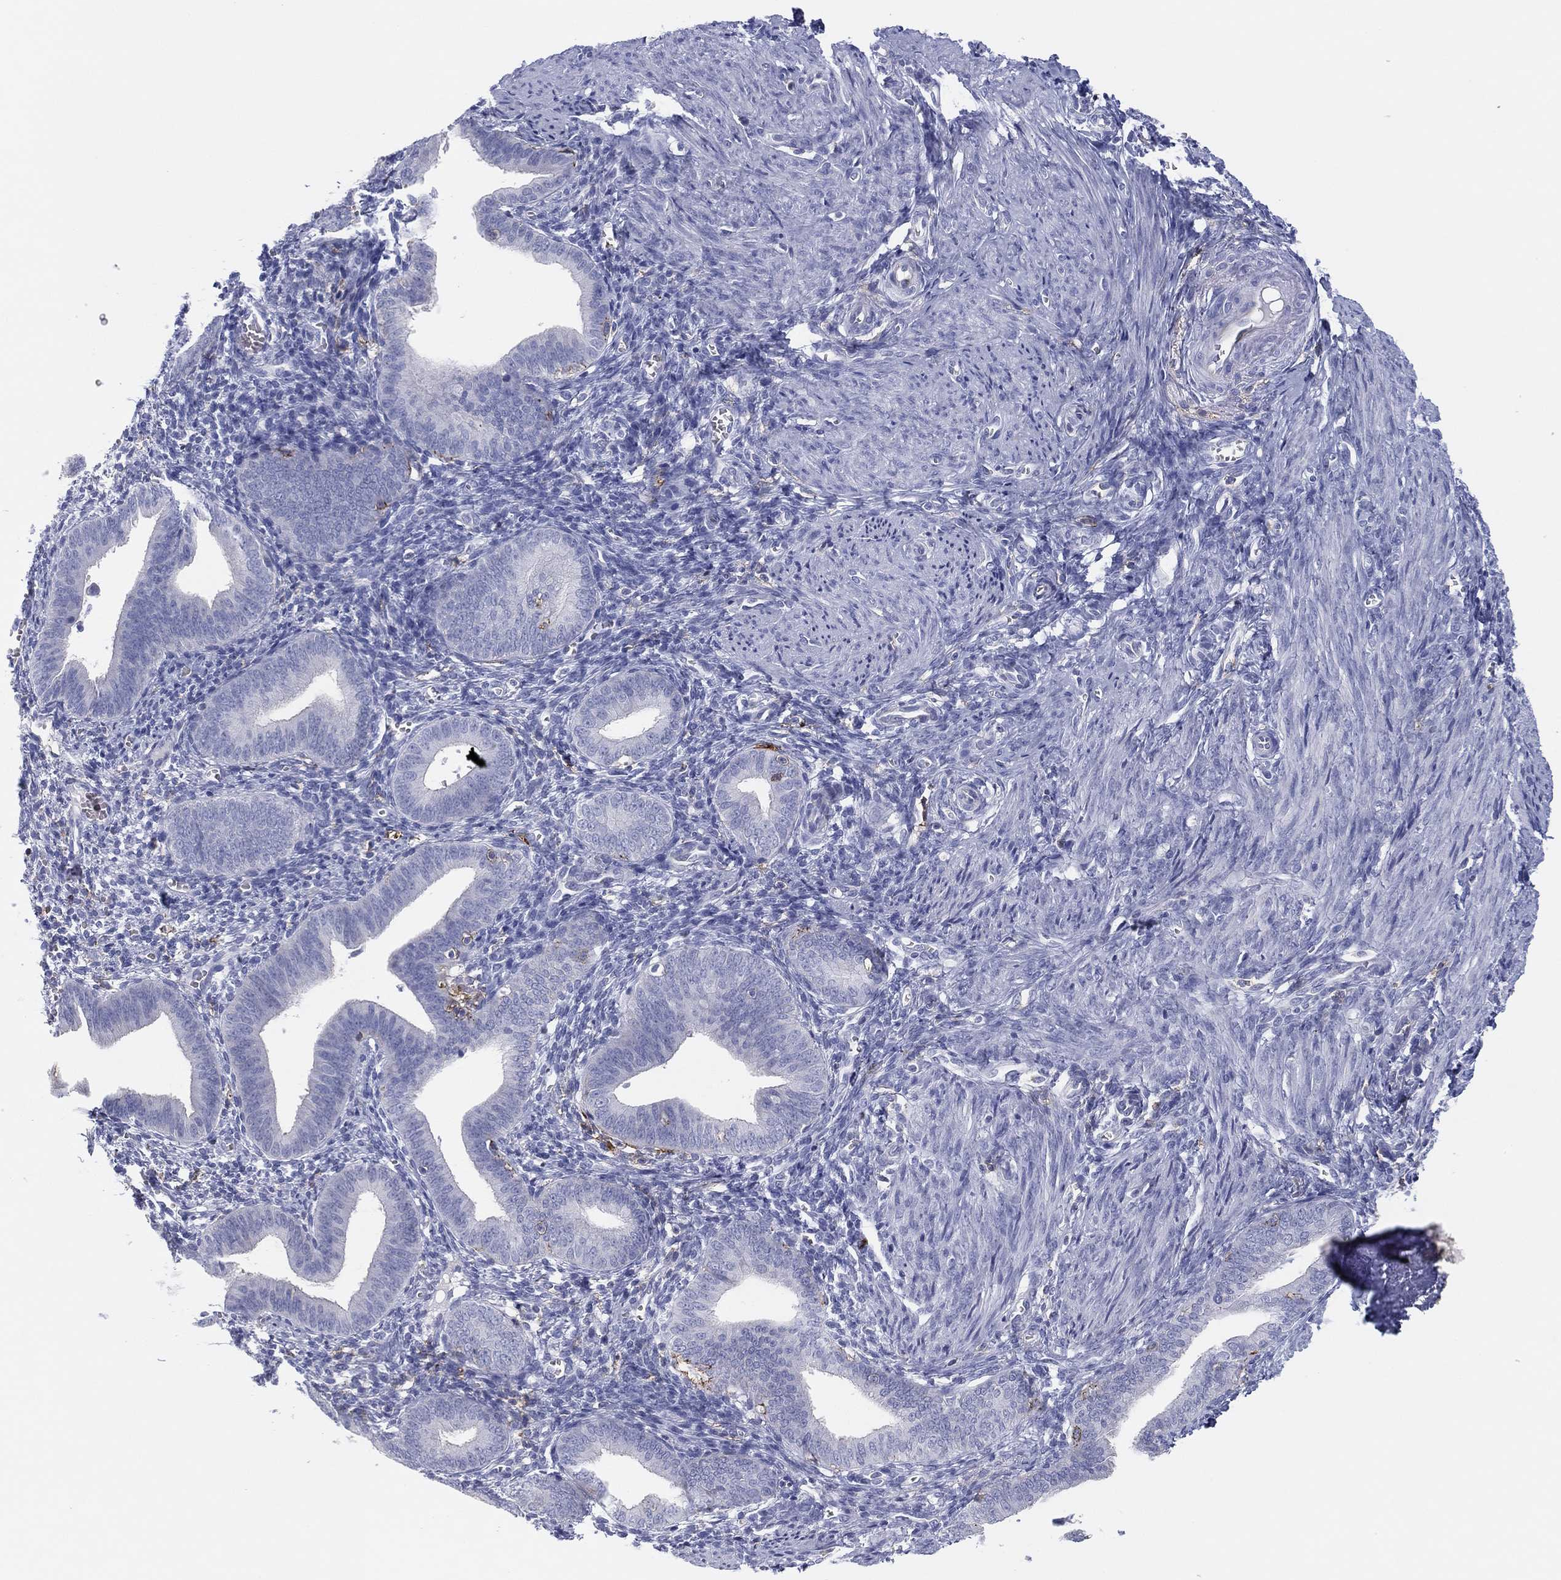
{"staining": {"intensity": "negative", "quantity": "none", "location": "none"}, "tissue": "endometrium", "cell_type": "Cells in endometrial stroma", "image_type": "normal", "snomed": [{"axis": "morphology", "description": "Normal tissue, NOS"}, {"axis": "topography", "description": "Endometrium"}], "caption": "DAB (3,3'-diaminobenzidine) immunohistochemical staining of benign endometrium reveals no significant positivity in cells in endometrial stroma. Nuclei are stained in blue.", "gene": "SELPLG", "patient": {"sex": "female", "age": 42}}